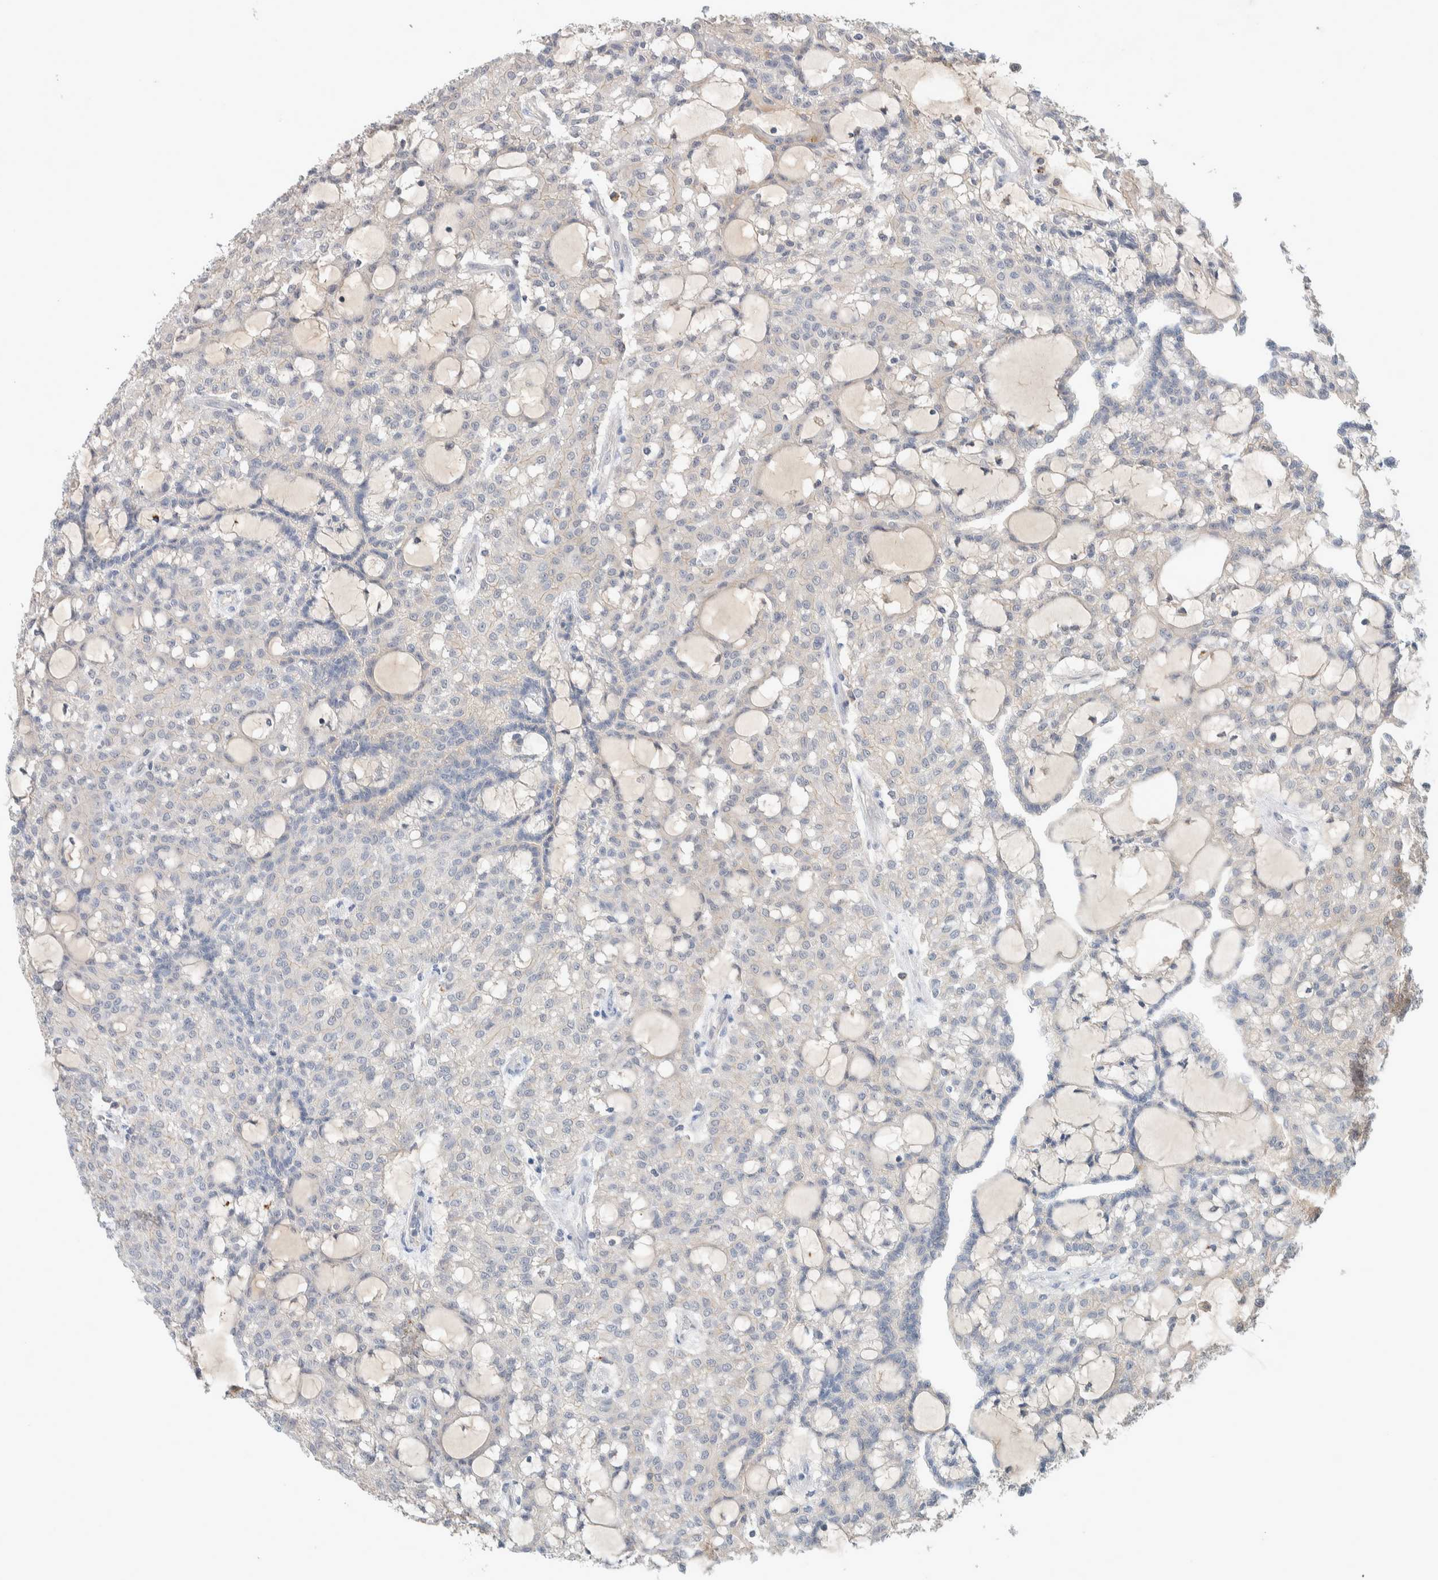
{"staining": {"intensity": "negative", "quantity": "none", "location": "none"}, "tissue": "renal cancer", "cell_type": "Tumor cells", "image_type": "cancer", "snomed": [{"axis": "morphology", "description": "Adenocarcinoma, NOS"}, {"axis": "topography", "description": "Kidney"}], "caption": "Immunohistochemical staining of human renal cancer reveals no significant expression in tumor cells.", "gene": "DEPTOR", "patient": {"sex": "male", "age": 63}}